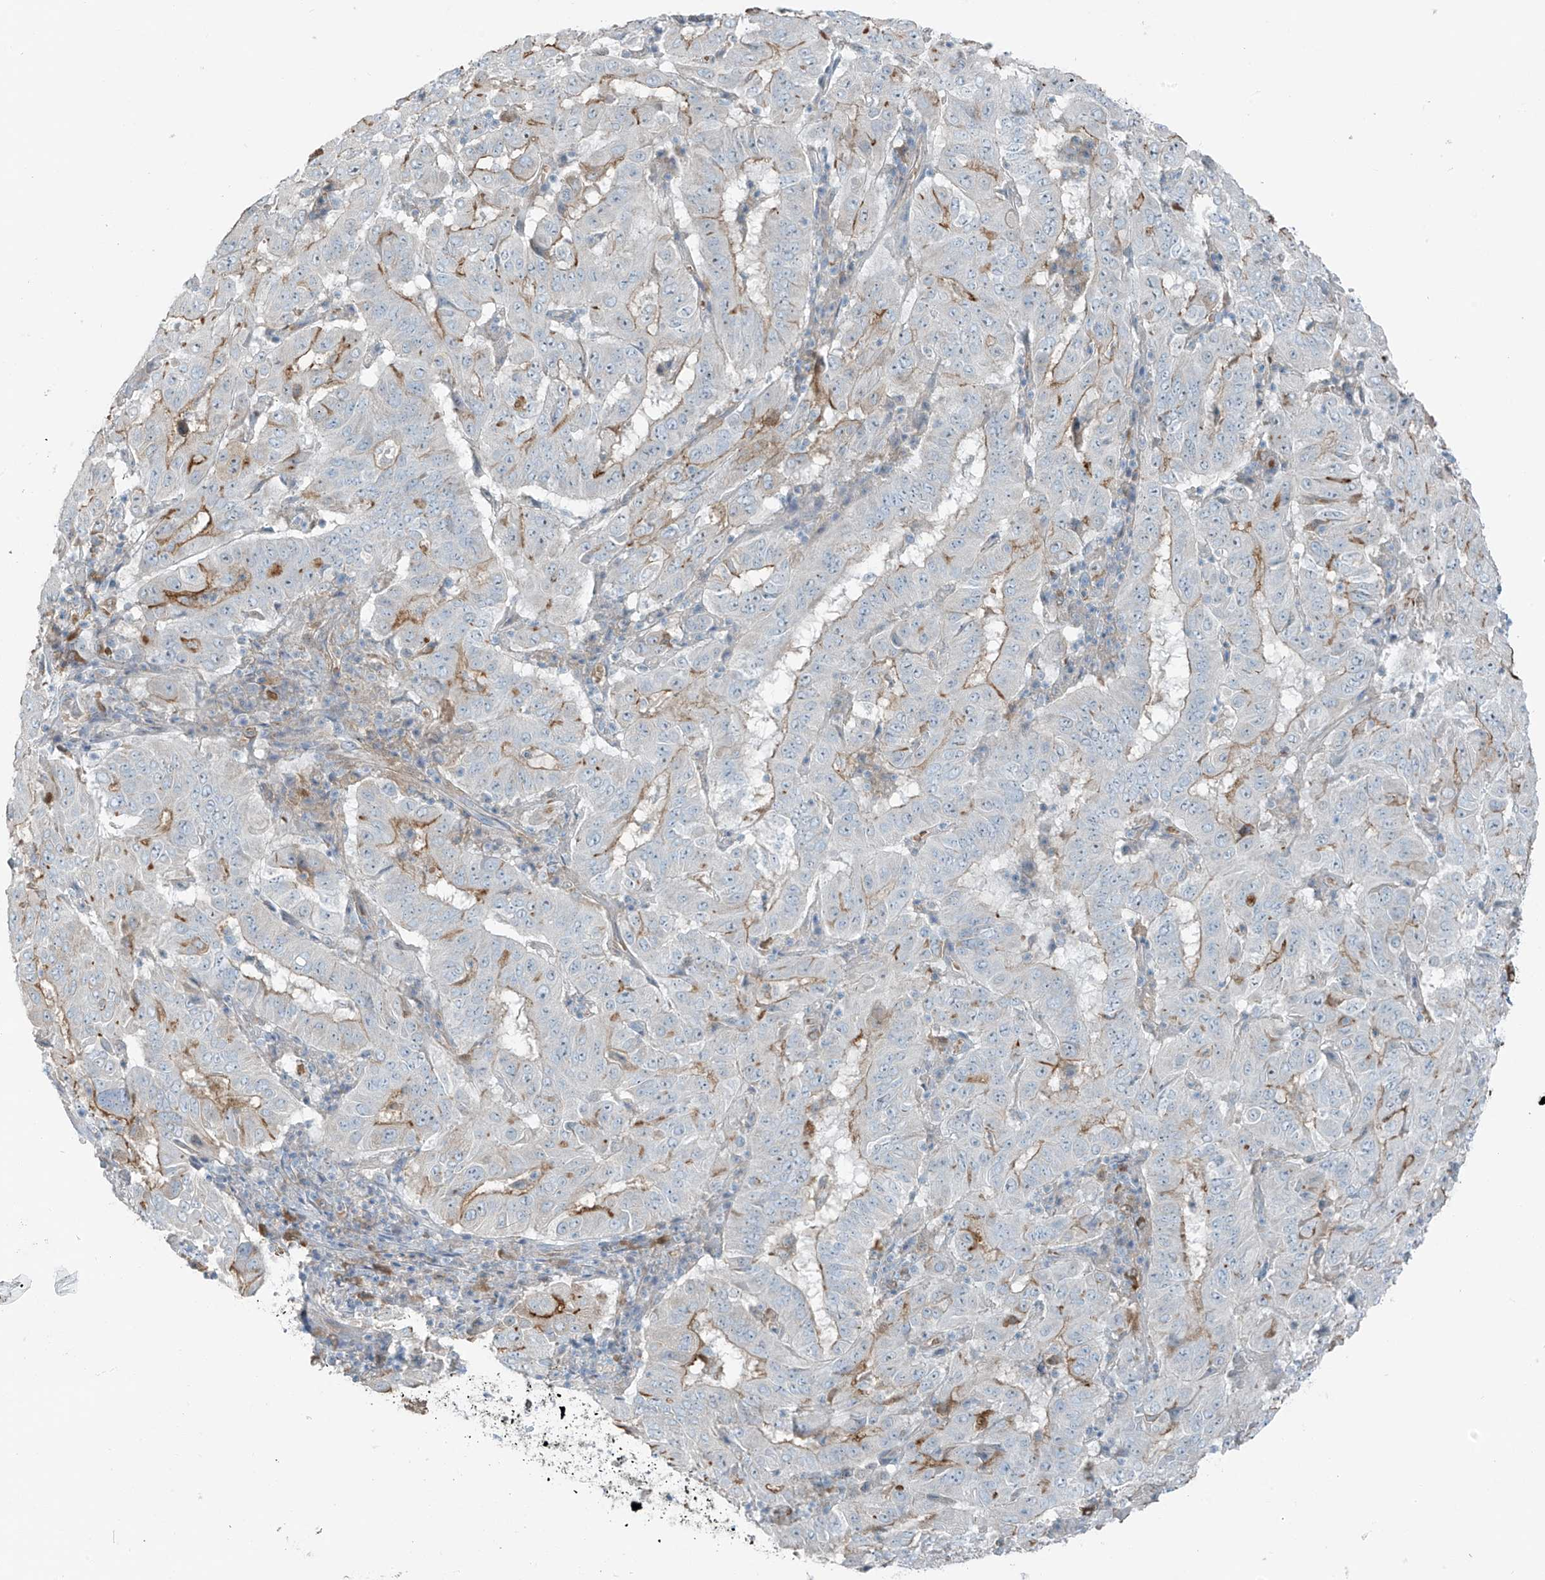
{"staining": {"intensity": "moderate", "quantity": "<25%", "location": "cytoplasmic/membranous"}, "tissue": "pancreatic cancer", "cell_type": "Tumor cells", "image_type": "cancer", "snomed": [{"axis": "morphology", "description": "Adenocarcinoma, NOS"}, {"axis": "topography", "description": "Pancreas"}], "caption": "Pancreatic cancer stained for a protein shows moderate cytoplasmic/membranous positivity in tumor cells.", "gene": "FAM131C", "patient": {"sex": "male", "age": 63}}